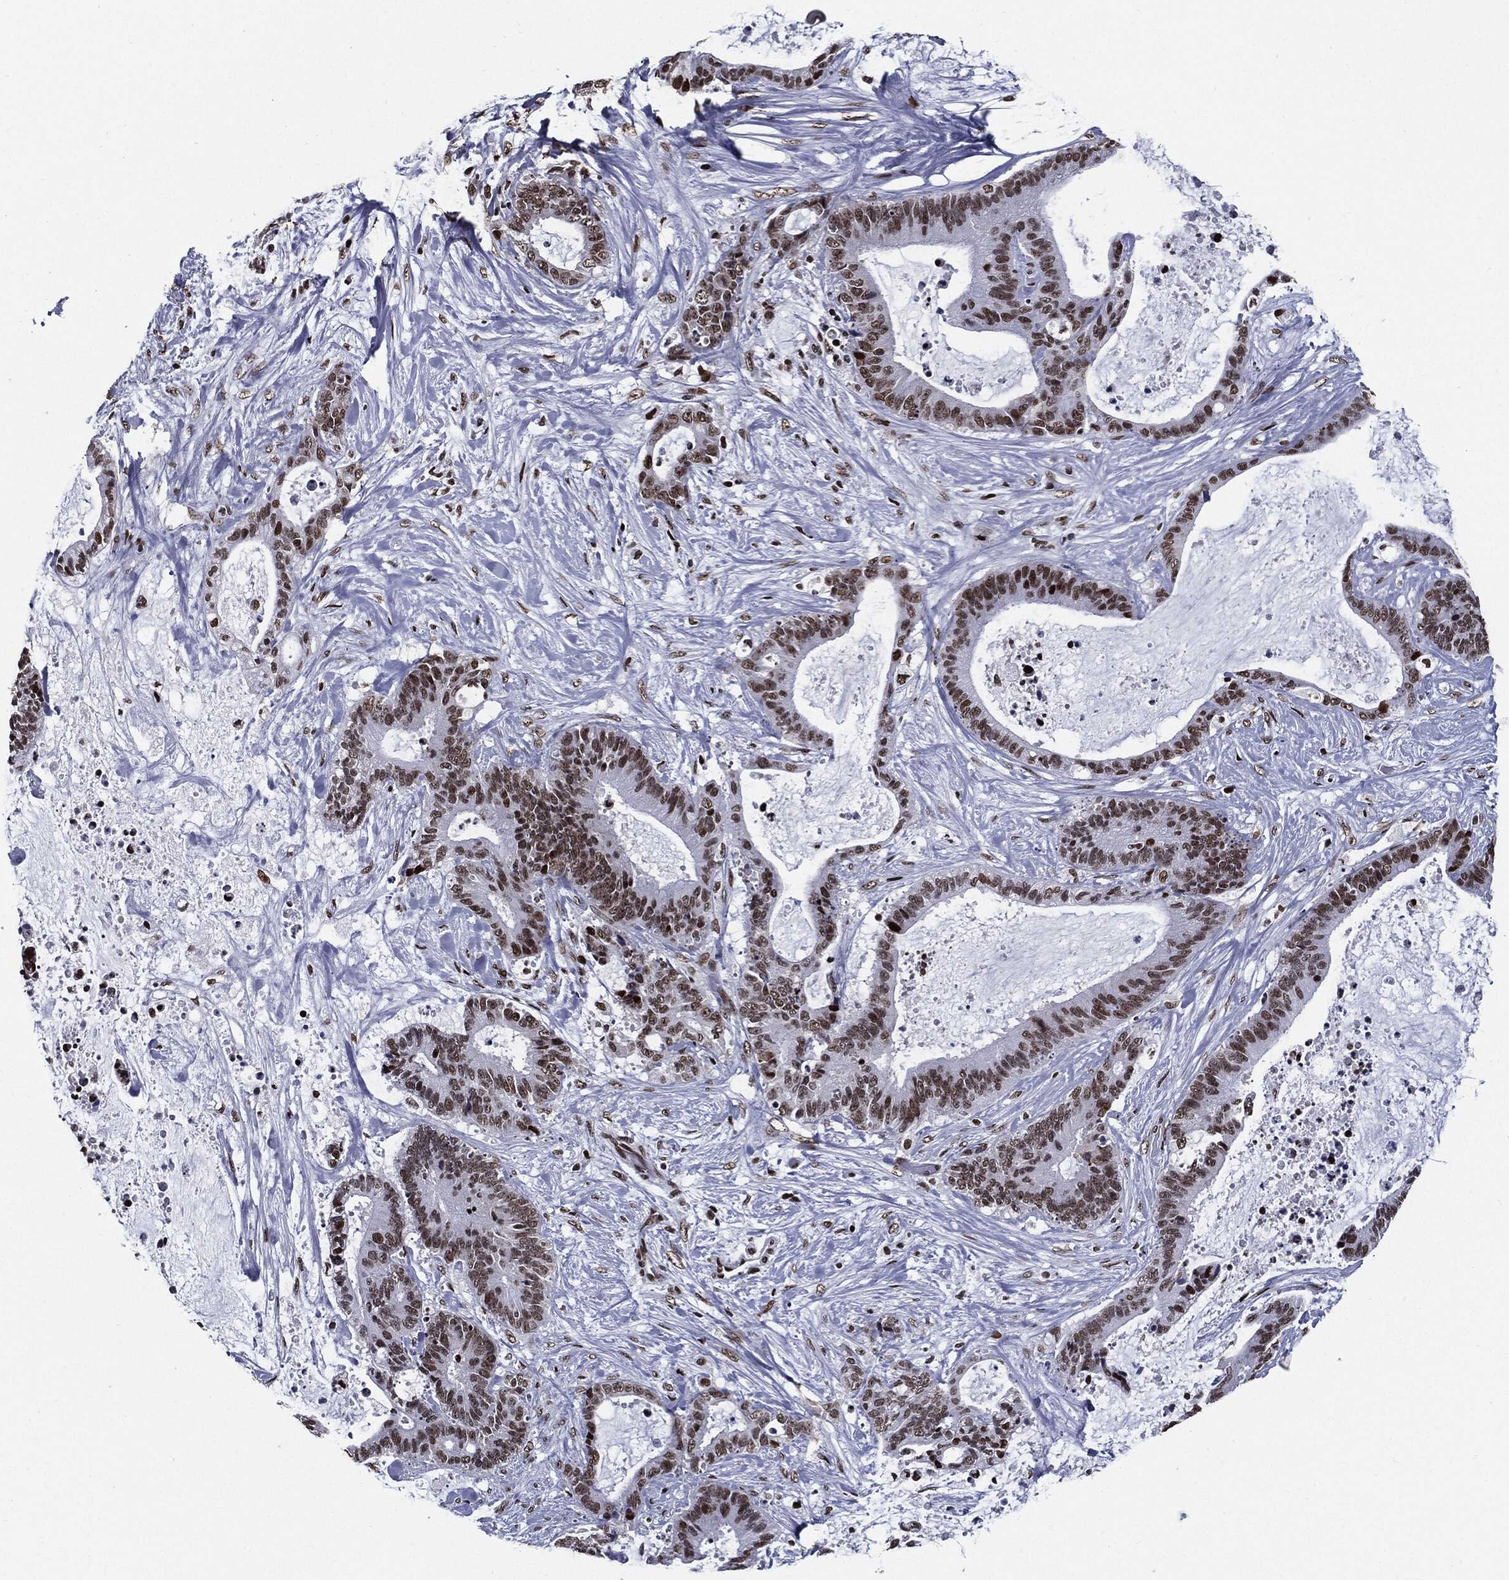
{"staining": {"intensity": "moderate", "quantity": ">75%", "location": "nuclear"}, "tissue": "liver cancer", "cell_type": "Tumor cells", "image_type": "cancer", "snomed": [{"axis": "morphology", "description": "Cholangiocarcinoma"}, {"axis": "topography", "description": "Liver"}], "caption": "IHC (DAB (3,3'-diaminobenzidine)) staining of liver cancer (cholangiocarcinoma) displays moderate nuclear protein staining in about >75% of tumor cells. Nuclei are stained in blue.", "gene": "ZFP91", "patient": {"sex": "female", "age": 73}}